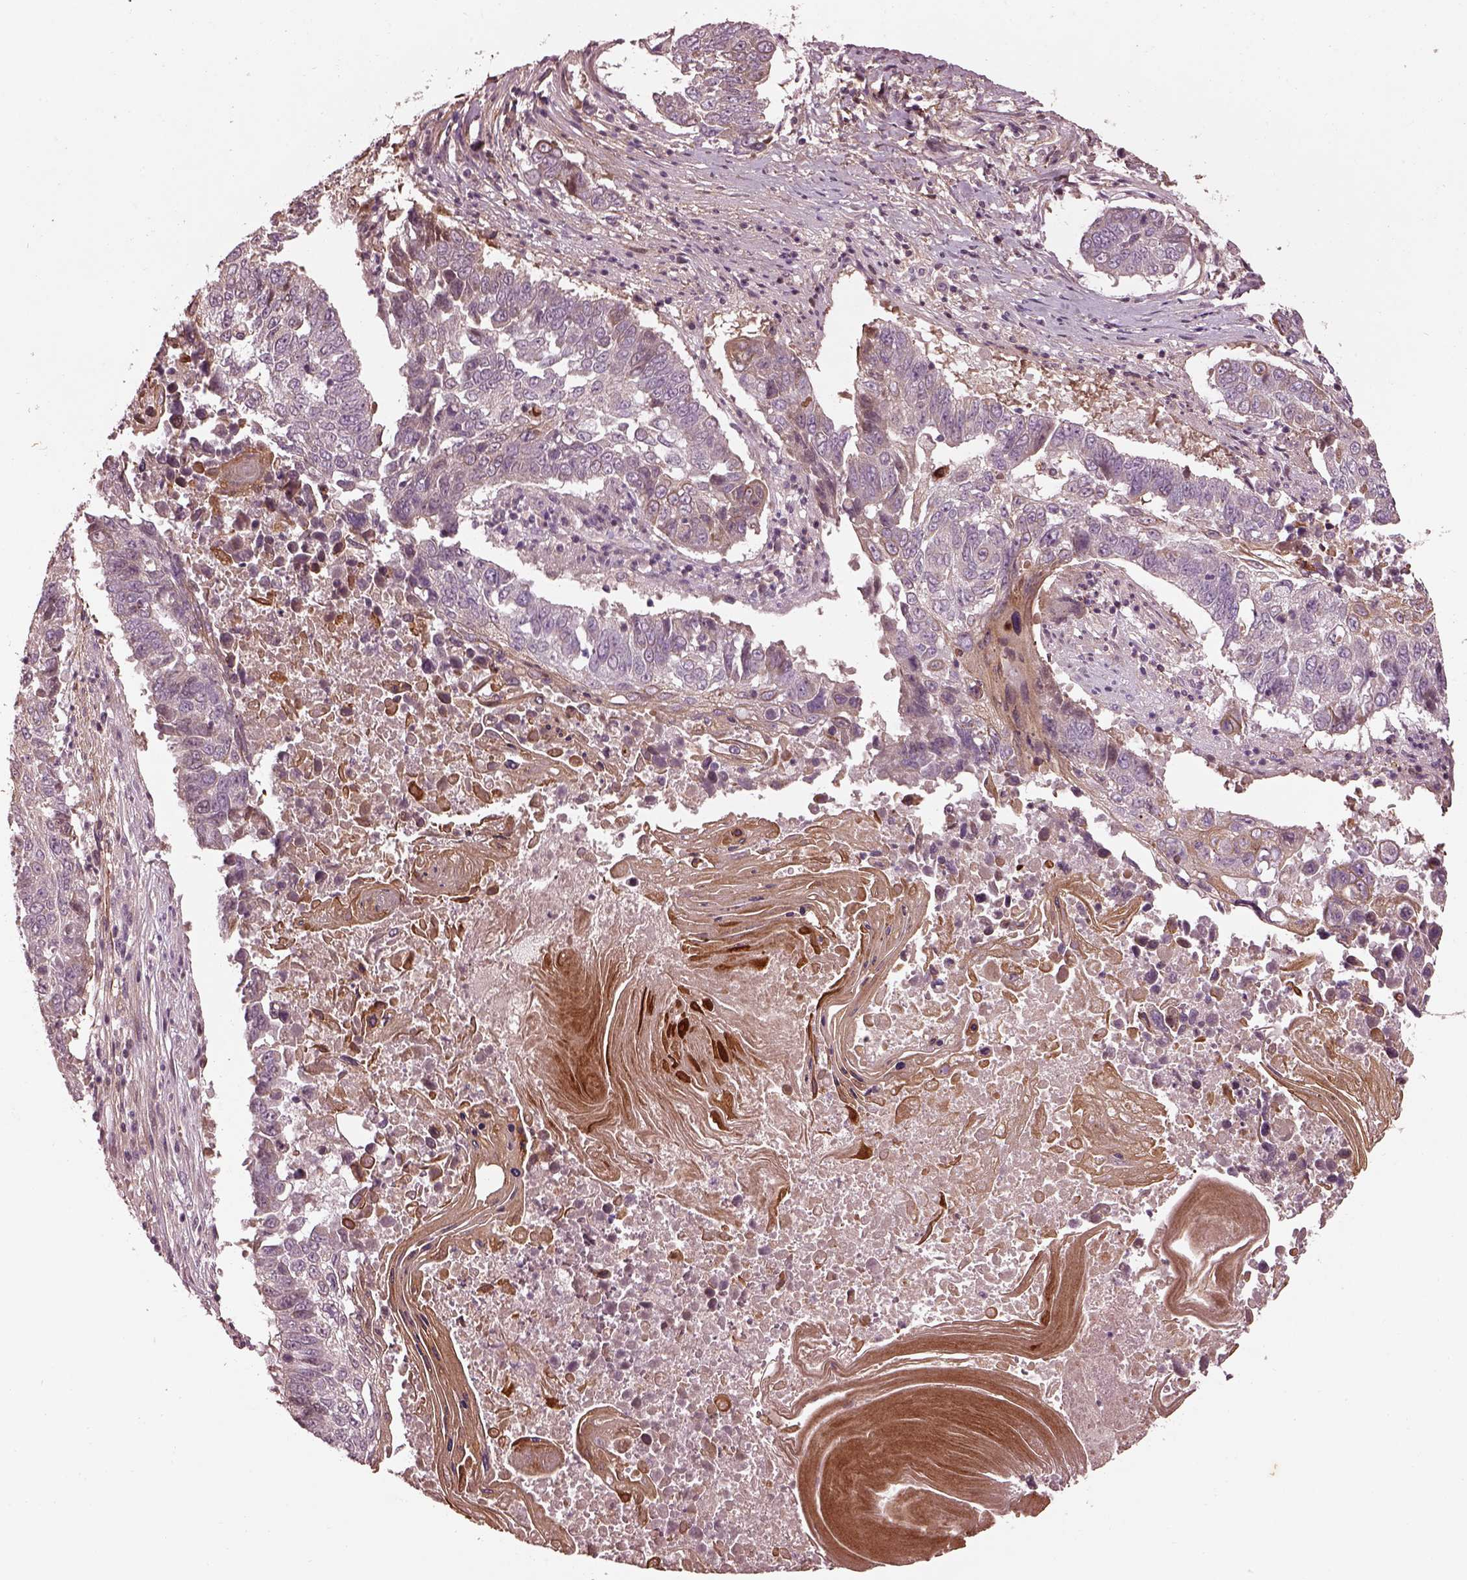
{"staining": {"intensity": "negative", "quantity": "none", "location": "none"}, "tissue": "lung cancer", "cell_type": "Tumor cells", "image_type": "cancer", "snomed": [{"axis": "morphology", "description": "Squamous cell carcinoma, NOS"}, {"axis": "topography", "description": "Lung"}], "caption": "Tumor cells are negative for brown protein staining in lung cancer.", "gene": "EFEMP1", "patient": {"sex": "male", "age": 73}}